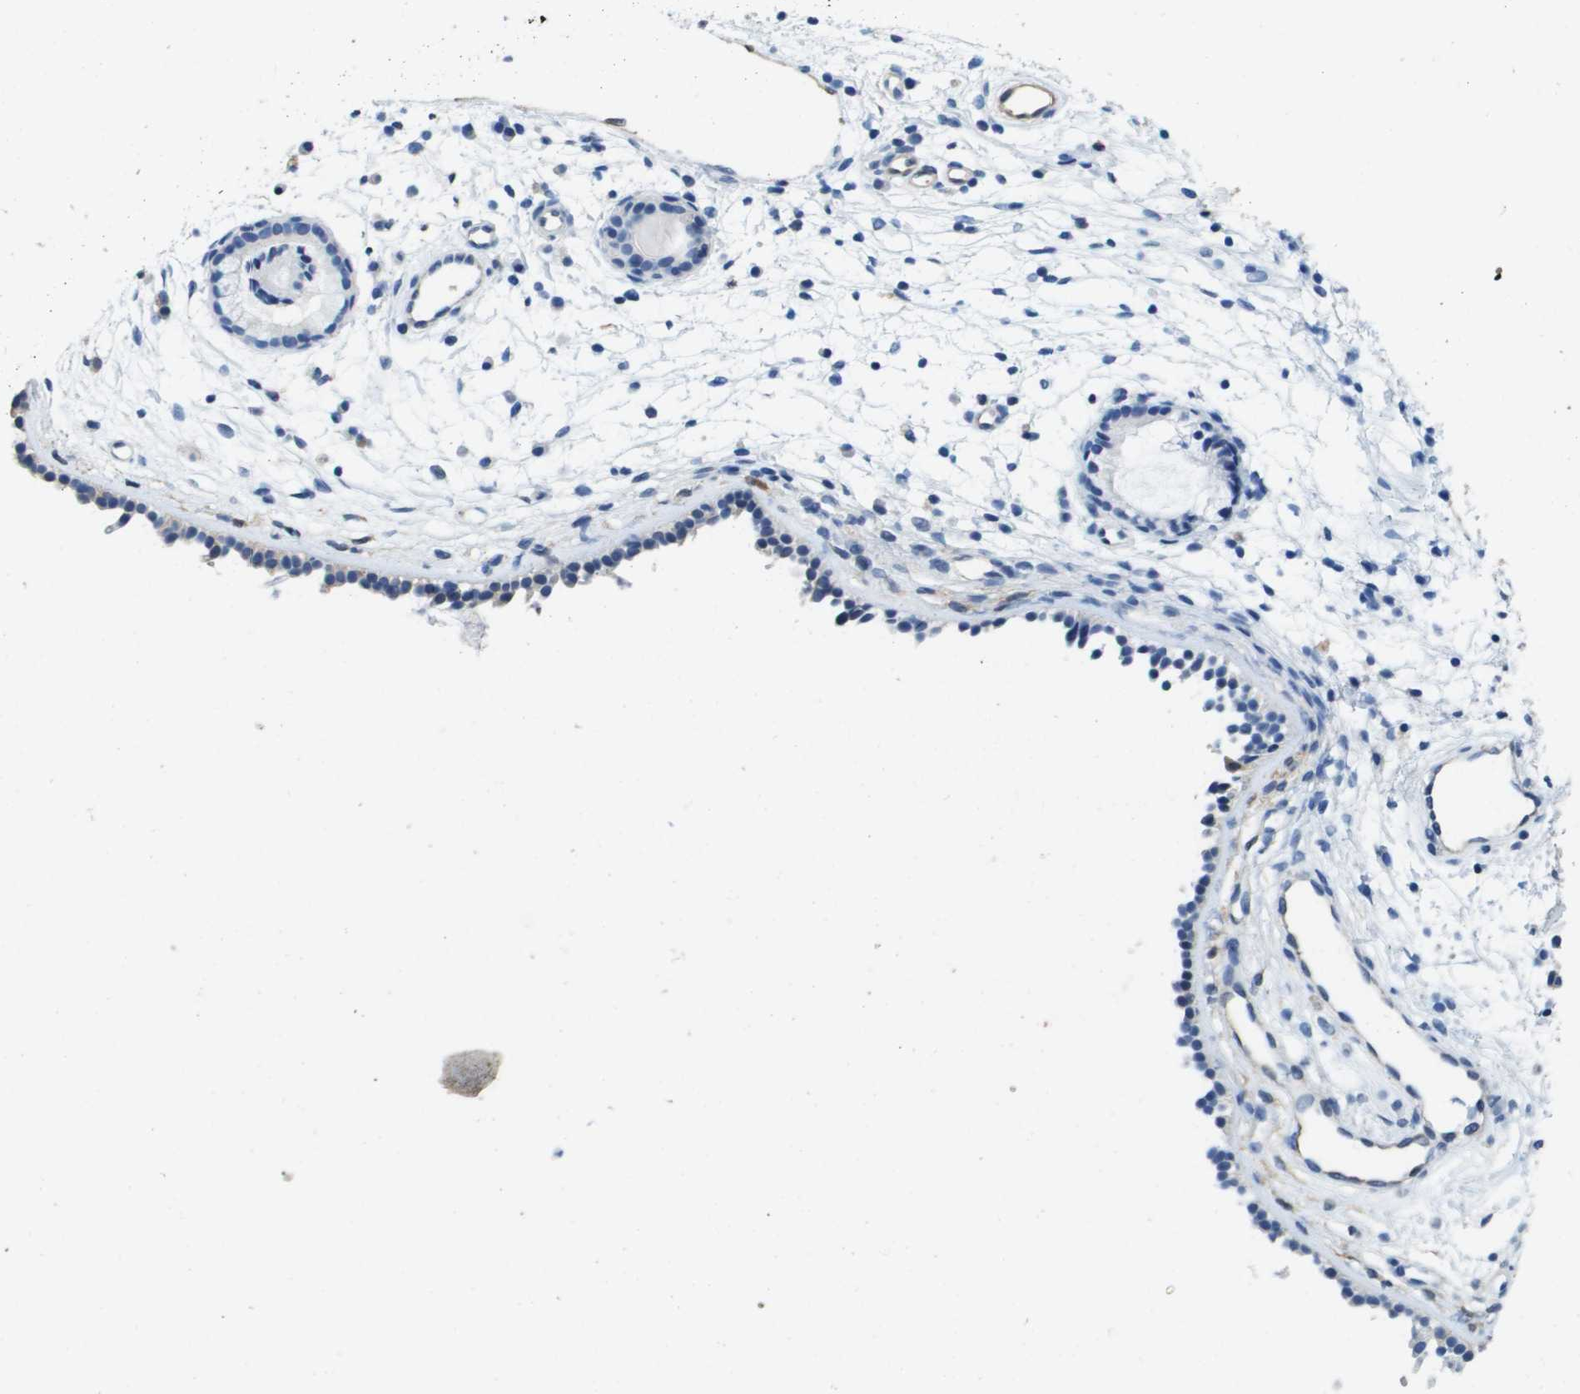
{"staining": {"intensity": "negative", "quantity": "none", "location": "none"}, "tissue": "nasopharynx", "cell_type": "Respiratory epithelial cells", "image_type": "normal", "snomed": [{"axis": "morphology", "description": "Normal tissue, NOS"}, {"axis": "topography", "description": "Nasopharynx"}], "caption": "Respiratory epithelial cells show no significant protein staining in benign nasopharynx.", "gene": "FABP5", "patient": {"sex": "male", "age": 21}}